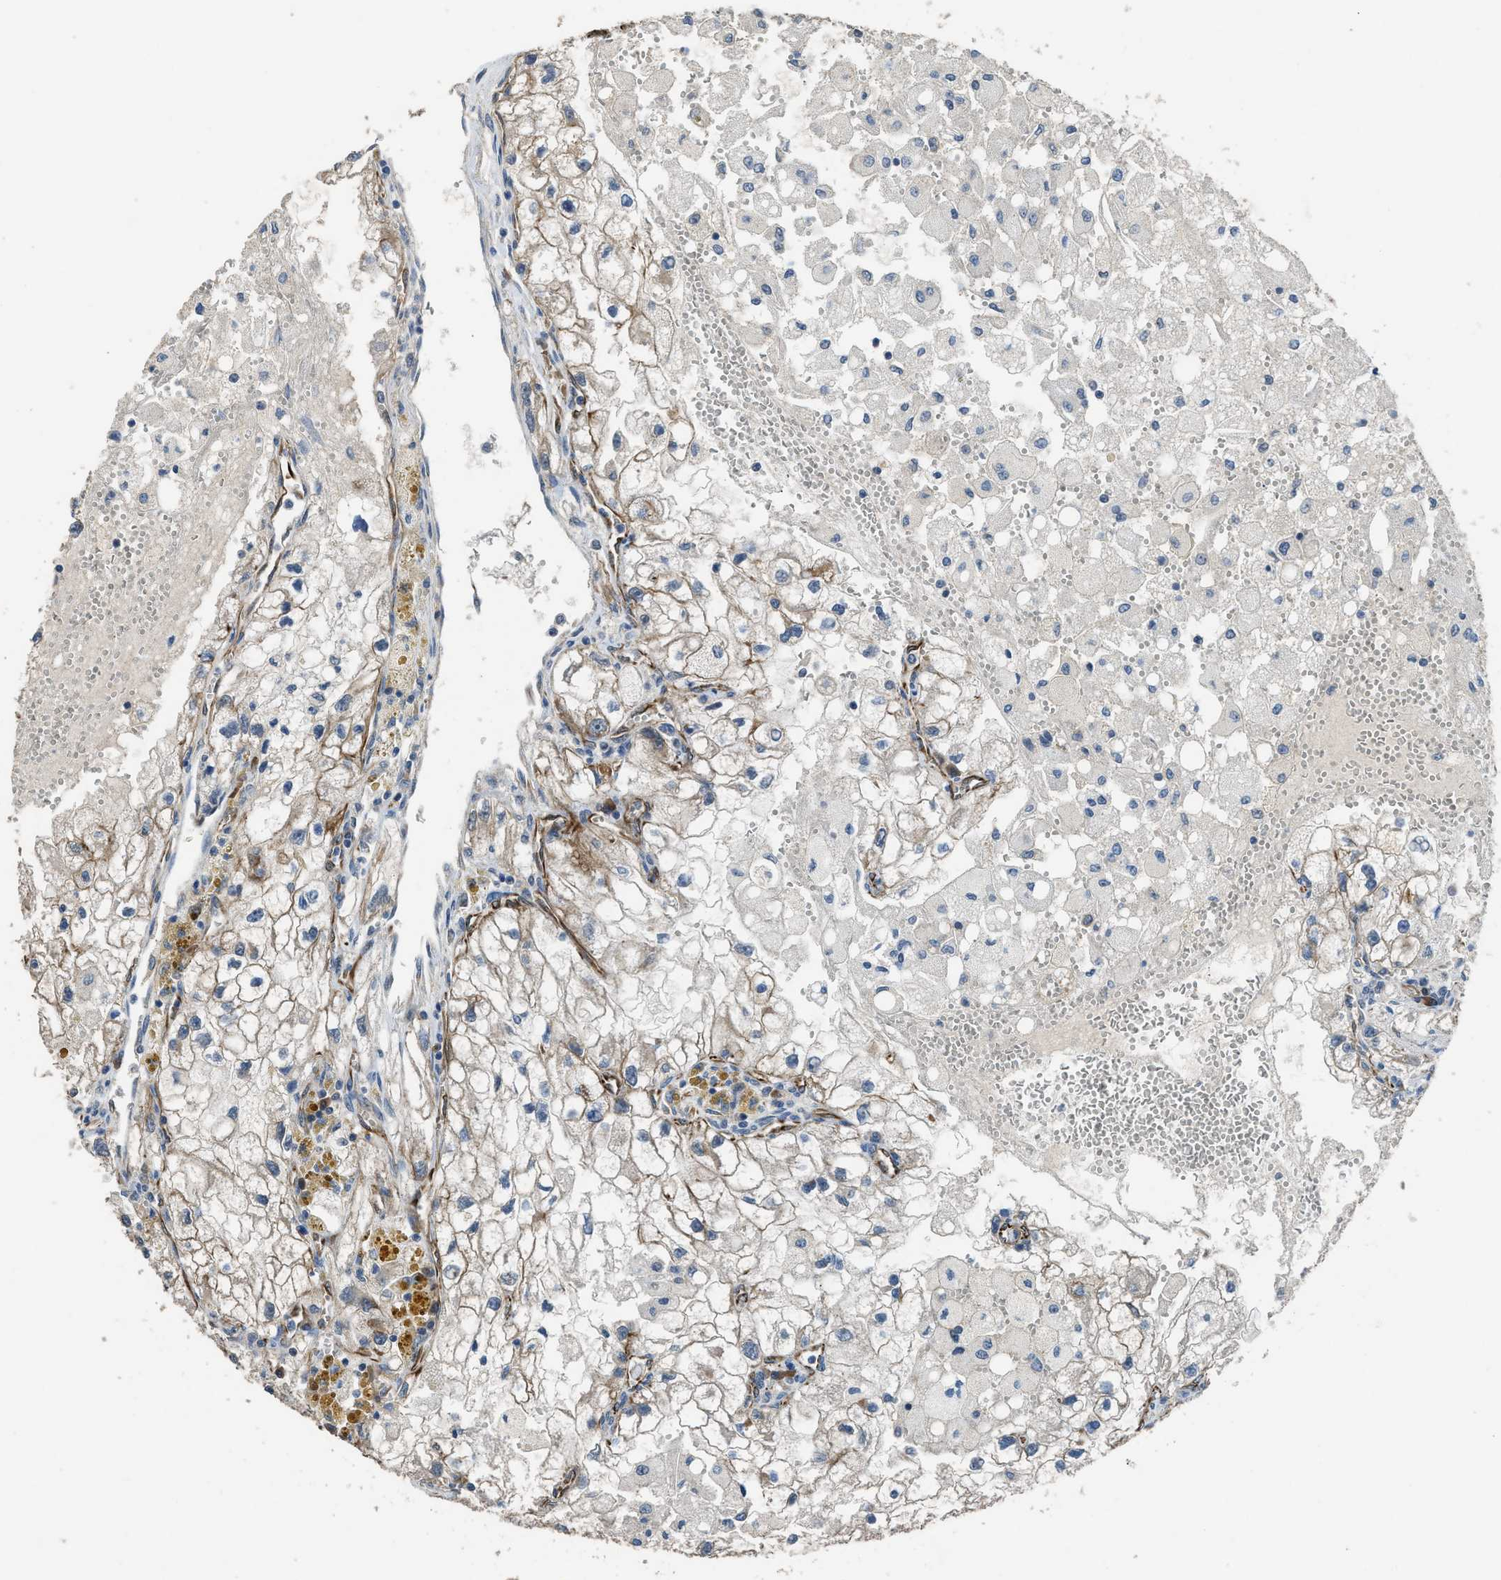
{"staining": {"intensity": "weak", "quantity": ">75%", "location": "cytoplasmic/membranous"}, "tissue": "renal cancer", "cell_type": "Tumor cells", "image_type": "cancer", "snomed": [{"axis": "morphology", "description": "Adenocarcinoma, NOS"}, {"axis": "topography", "description": "Kidney"}], "caption": "Weak cytoplasmic/membranous protein expression is seen in approximately >75% of tumor cells in renal adenocarcinoma.", "gene": "SYNM", "patient": {"sex": "female", "age": 70}}